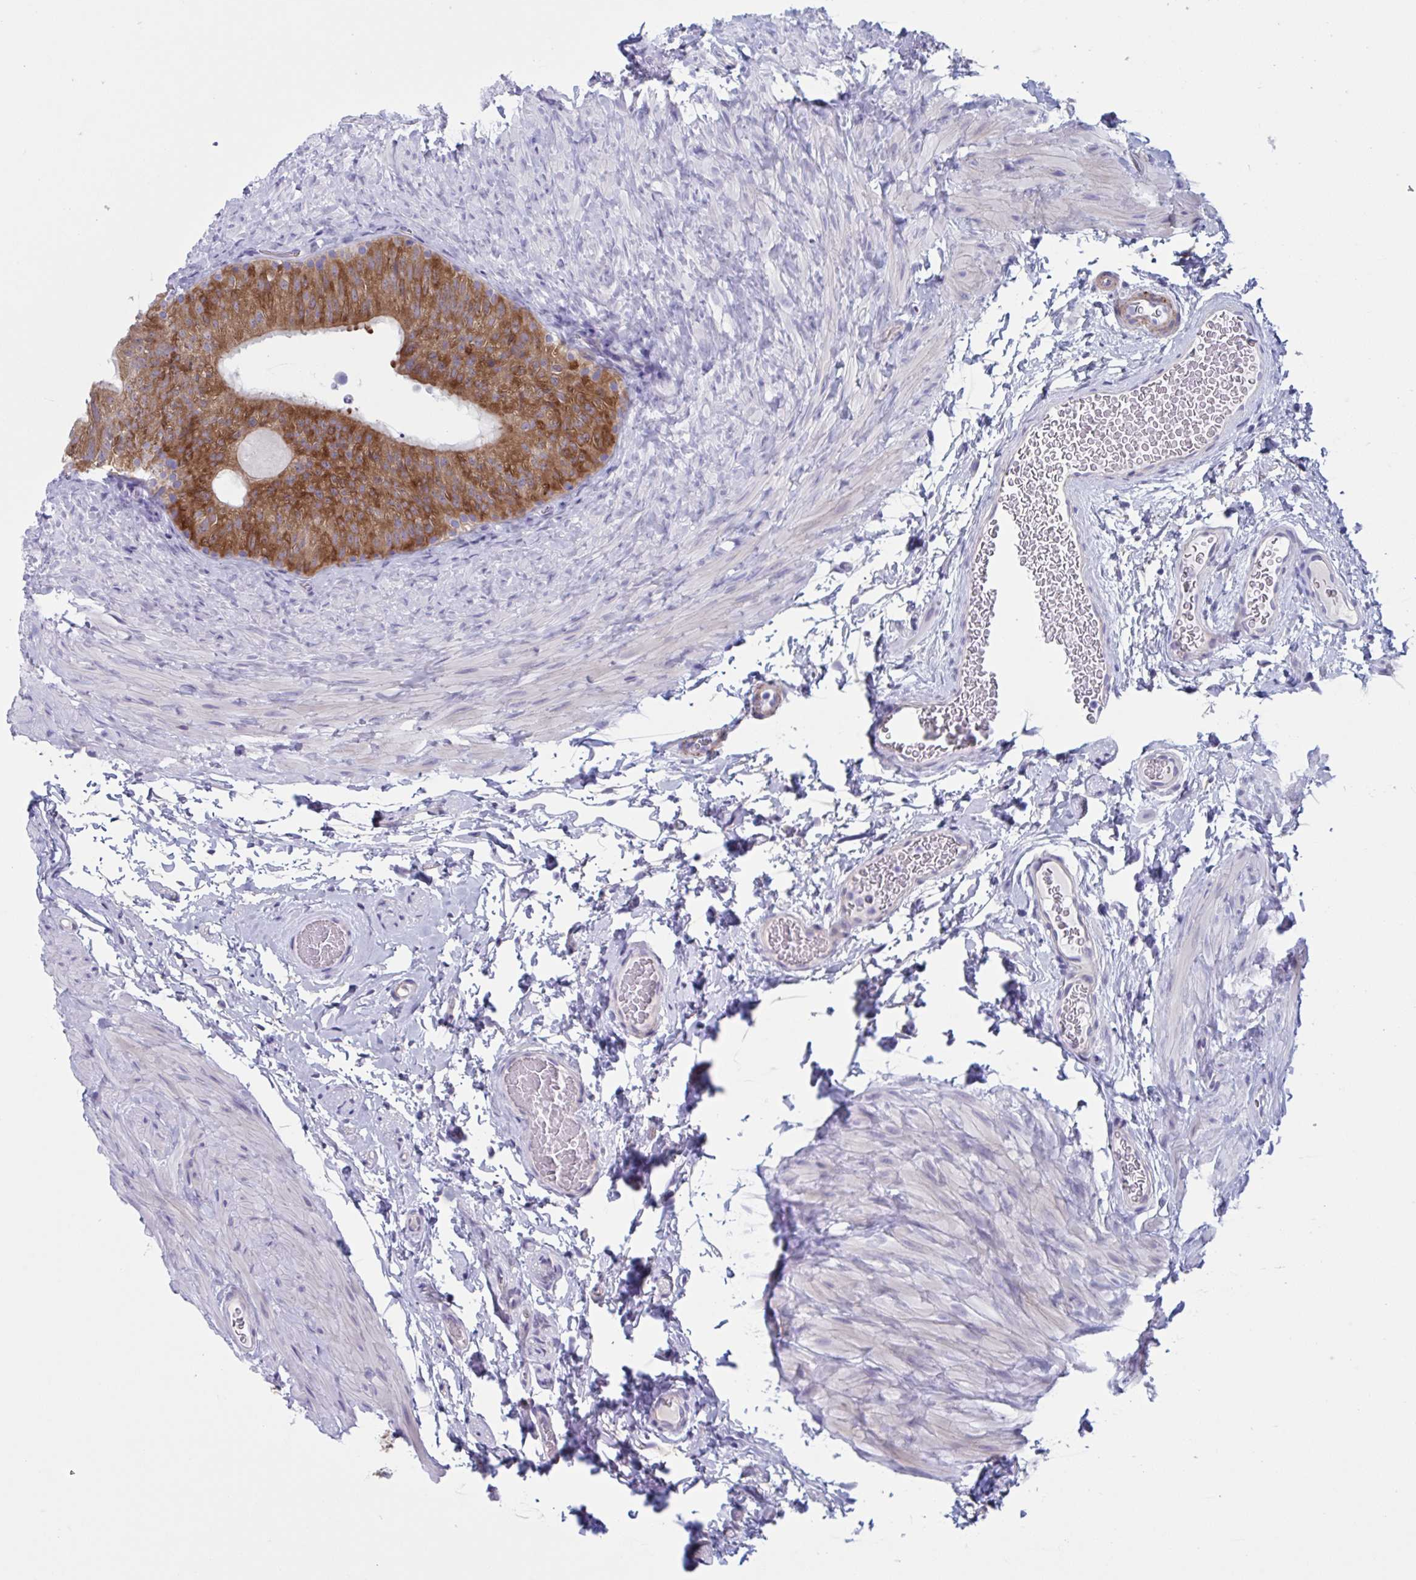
{"staining": {"intensity": "strong", "quantity": ">75%", "location": "cytoplasmic/membranous"}, "tissue": "epididymis", "cell_type": "Glandular cells", "image_type": "normal", "snomed": [{"axis": "morphology", "description": "Normal tissue, NOS"}, {"axis": "topography", "description": "Epididymis, spermatic cord, NOS"}, {"axis": "topography", "description": "Epididymis"}], "caption": "IHC of normal human epididymis displays high levels of strong cytoplasmic/membranous positivity in approximately >75% of glandular cells.", "gene": "LPIN3", "patient": {"sex": "male", "age": 31}}